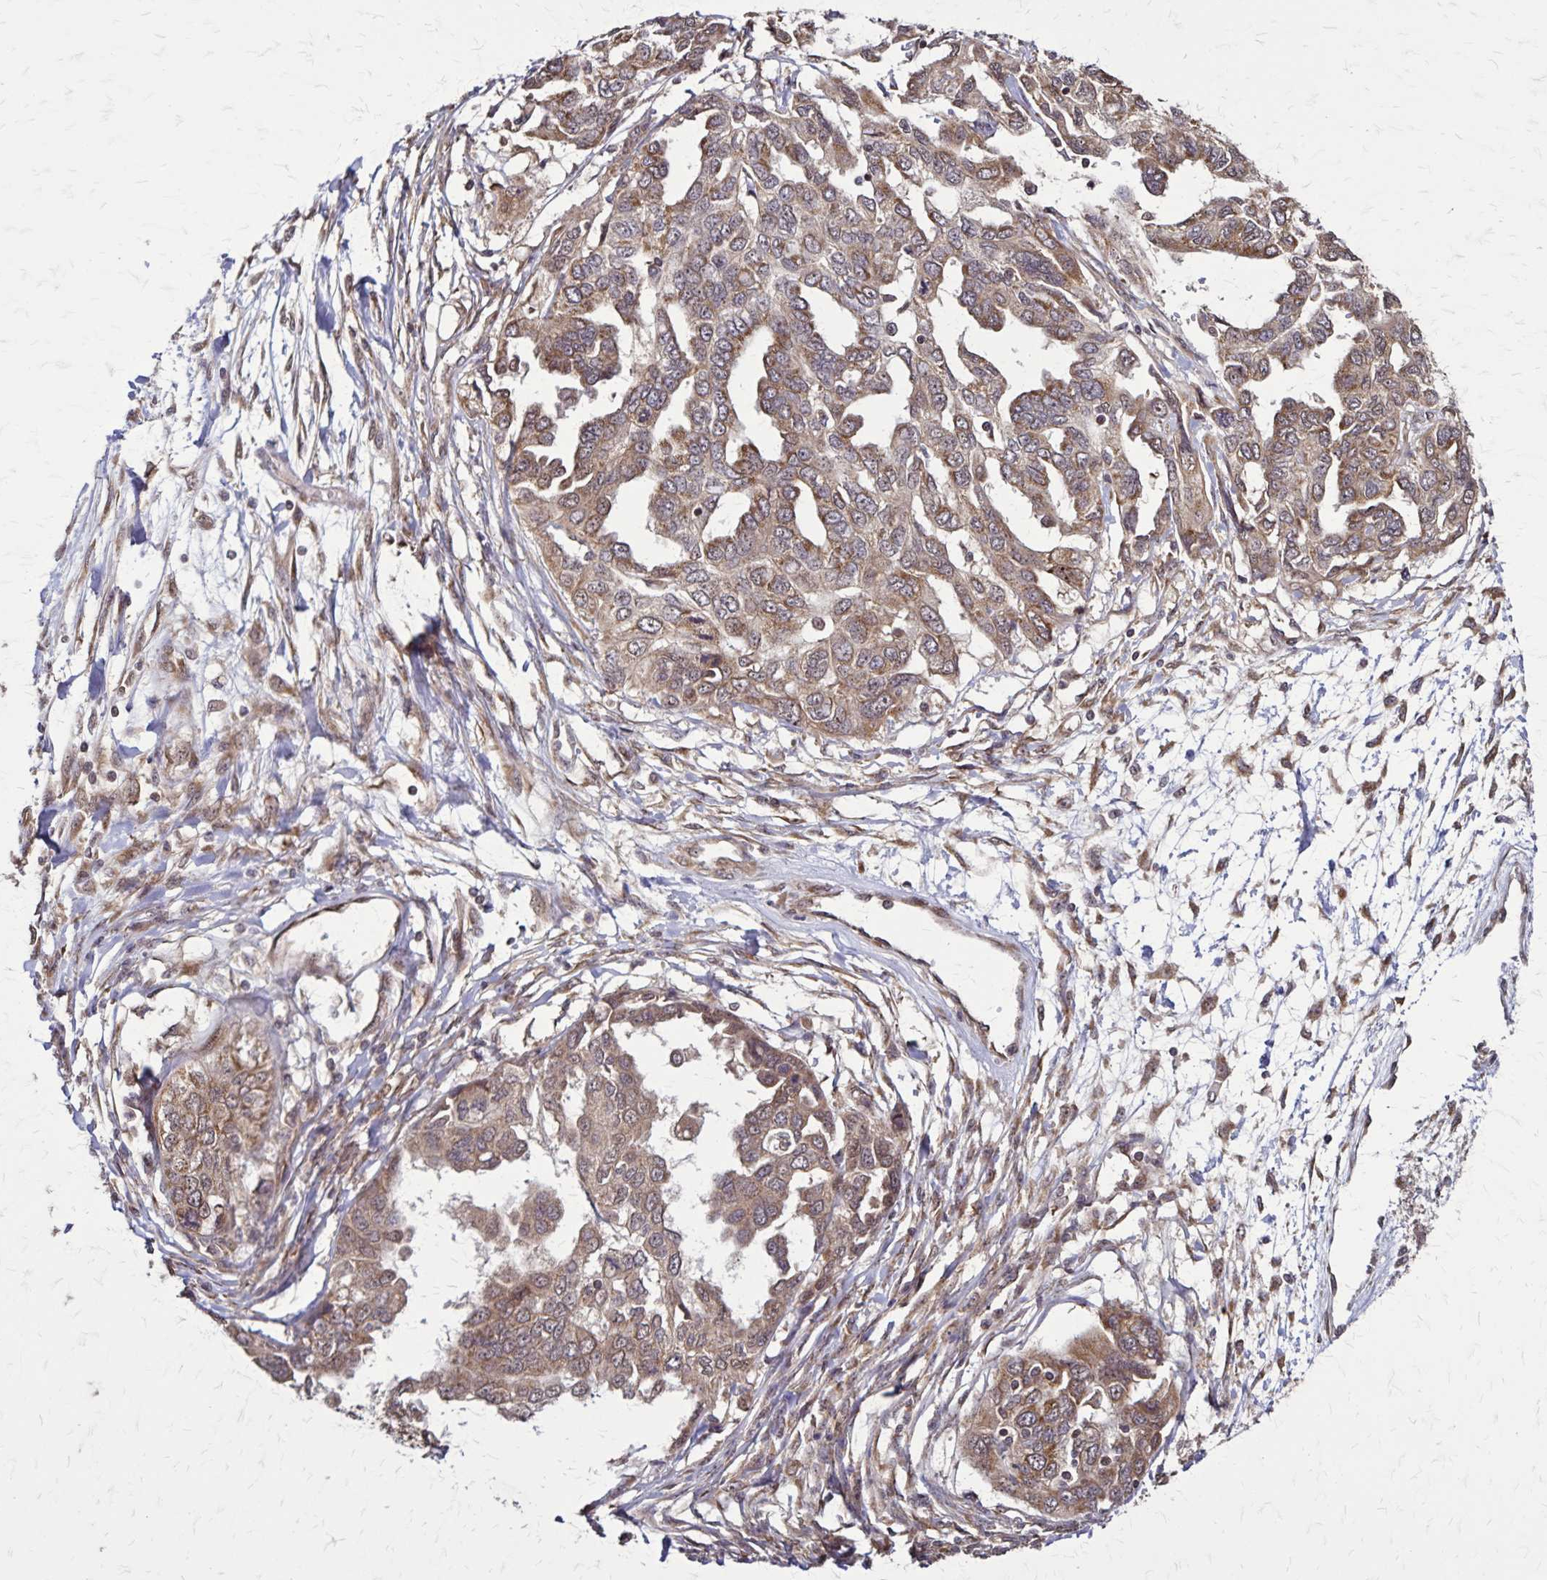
{"staining": {"intensity": "moderate", "quantity": ">75%", "location": "cytoplasmic/membranous"}, "tissue": "ovarian cancer", "cell_type": "Tumor cells", "image_type": "cancer", "snomed": [{"axis": "morphology", "description": "Cystadenocarcinoma, serous, NOS"}, {"axis": "topography", "description": "Ovary"}], "caption": "Immunohistochemistry staining of ovarian serous cystadenocarcinoma, which exhibits medium levels of moderate cytoplasmic/membranous positivity in approximately >75% of tumor cells indicating moderate cytoplasmic/membranous protein positivity. The staining was performed using DAB (3,3'-diaminobenzidine) (brown) for protein detection and nuclei were counterstained in hematoxylin (blue).", "gene": "NFS1", "patient": {"sex": "female", "age": 53}}